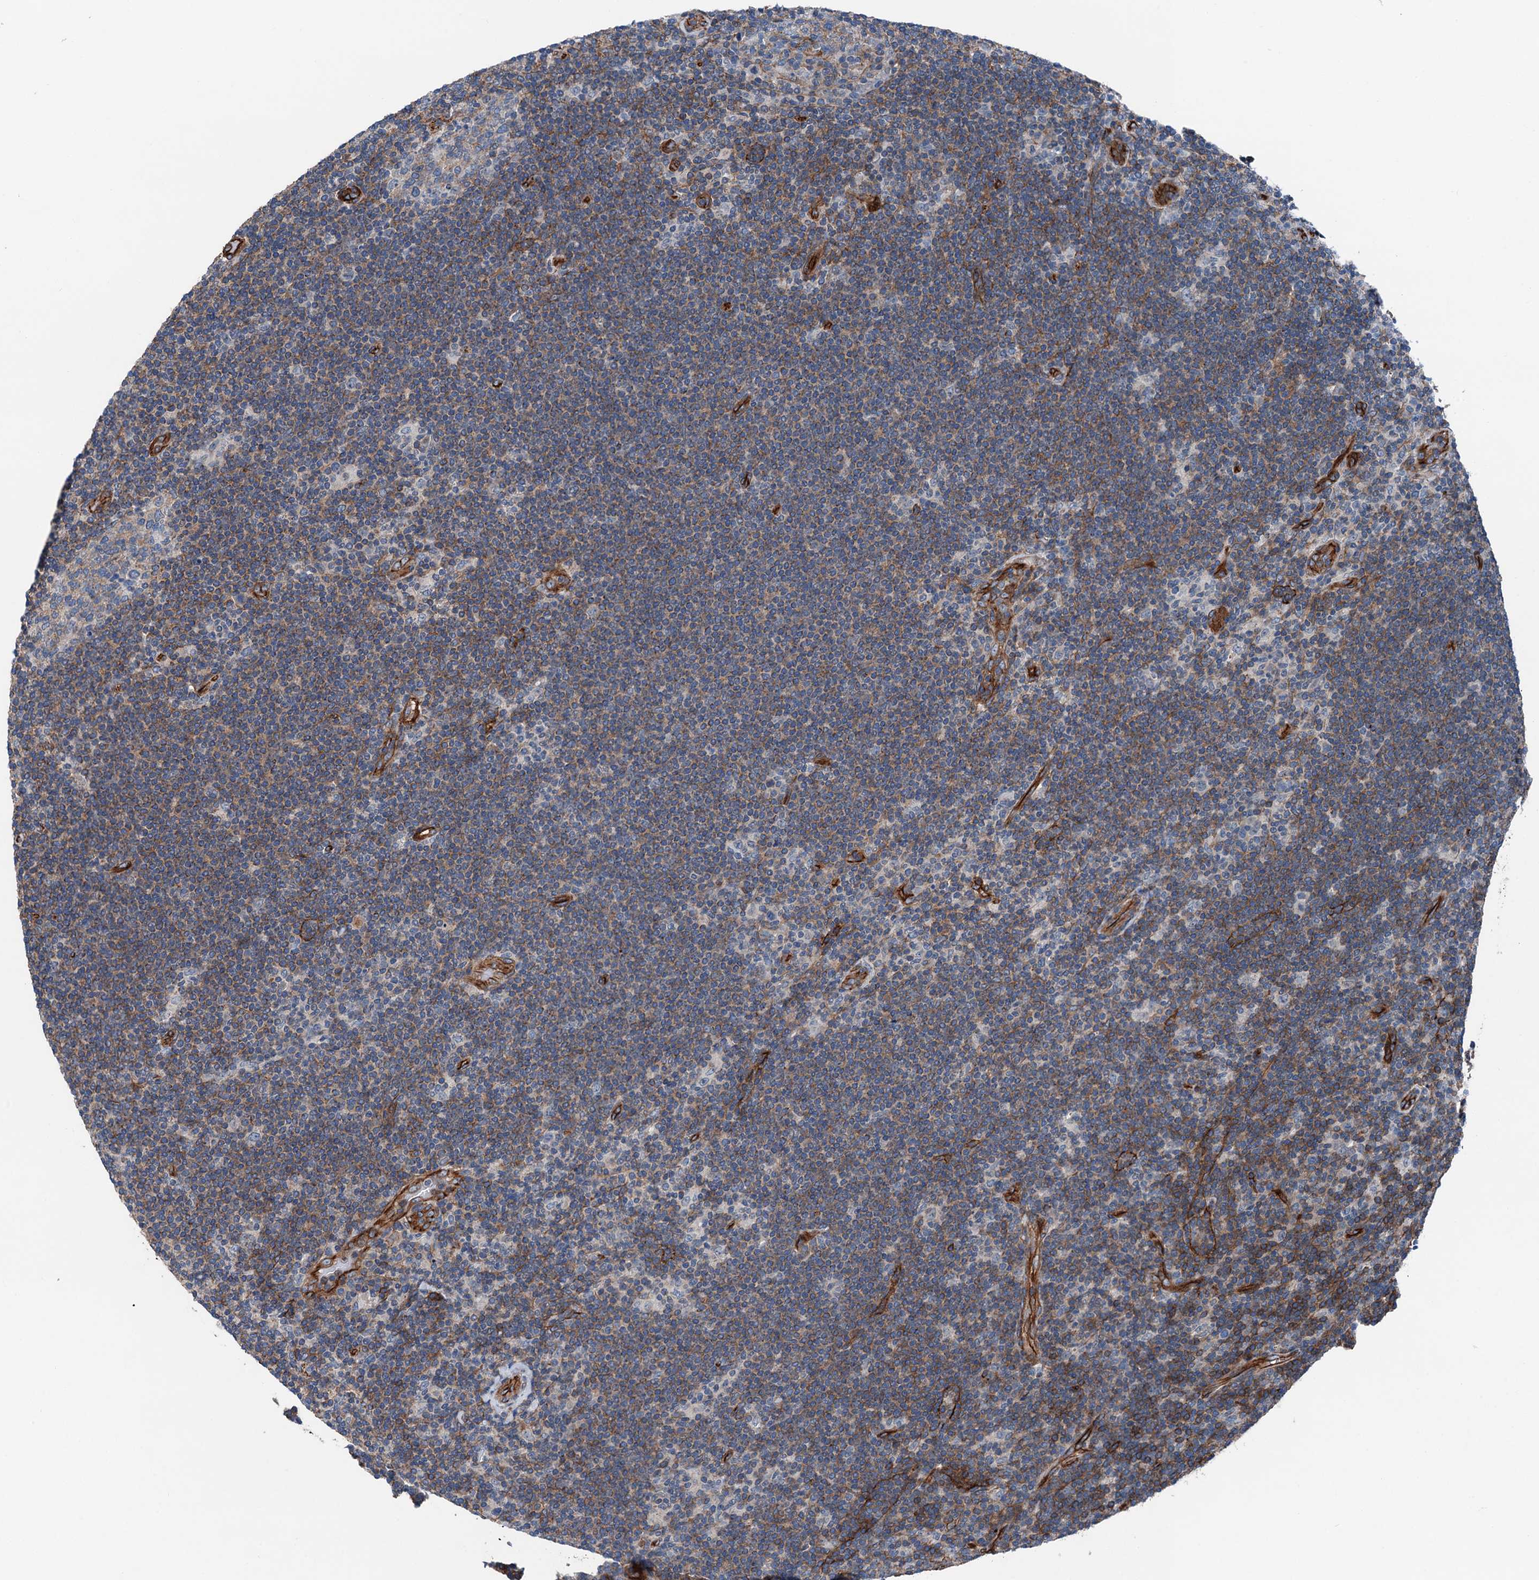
{"staining": {"intensity": "negative", "quantity": "none", "location": "none"}, "tissue": "lymphoma", "cell_type": "Tumor cells", "image_type": "cancer", "snomed": [{"axis": "morphology", "description": "Hodgkin's disease, NOS"}, {"axis": "topography", "description": "Lymph node"}], "caption": "Immunohistochemistry of human lymphoma demonstrates no expression in tumor cells.", "gene": "NMRAL1", "patient": {"sex": "female", "age": 57}}